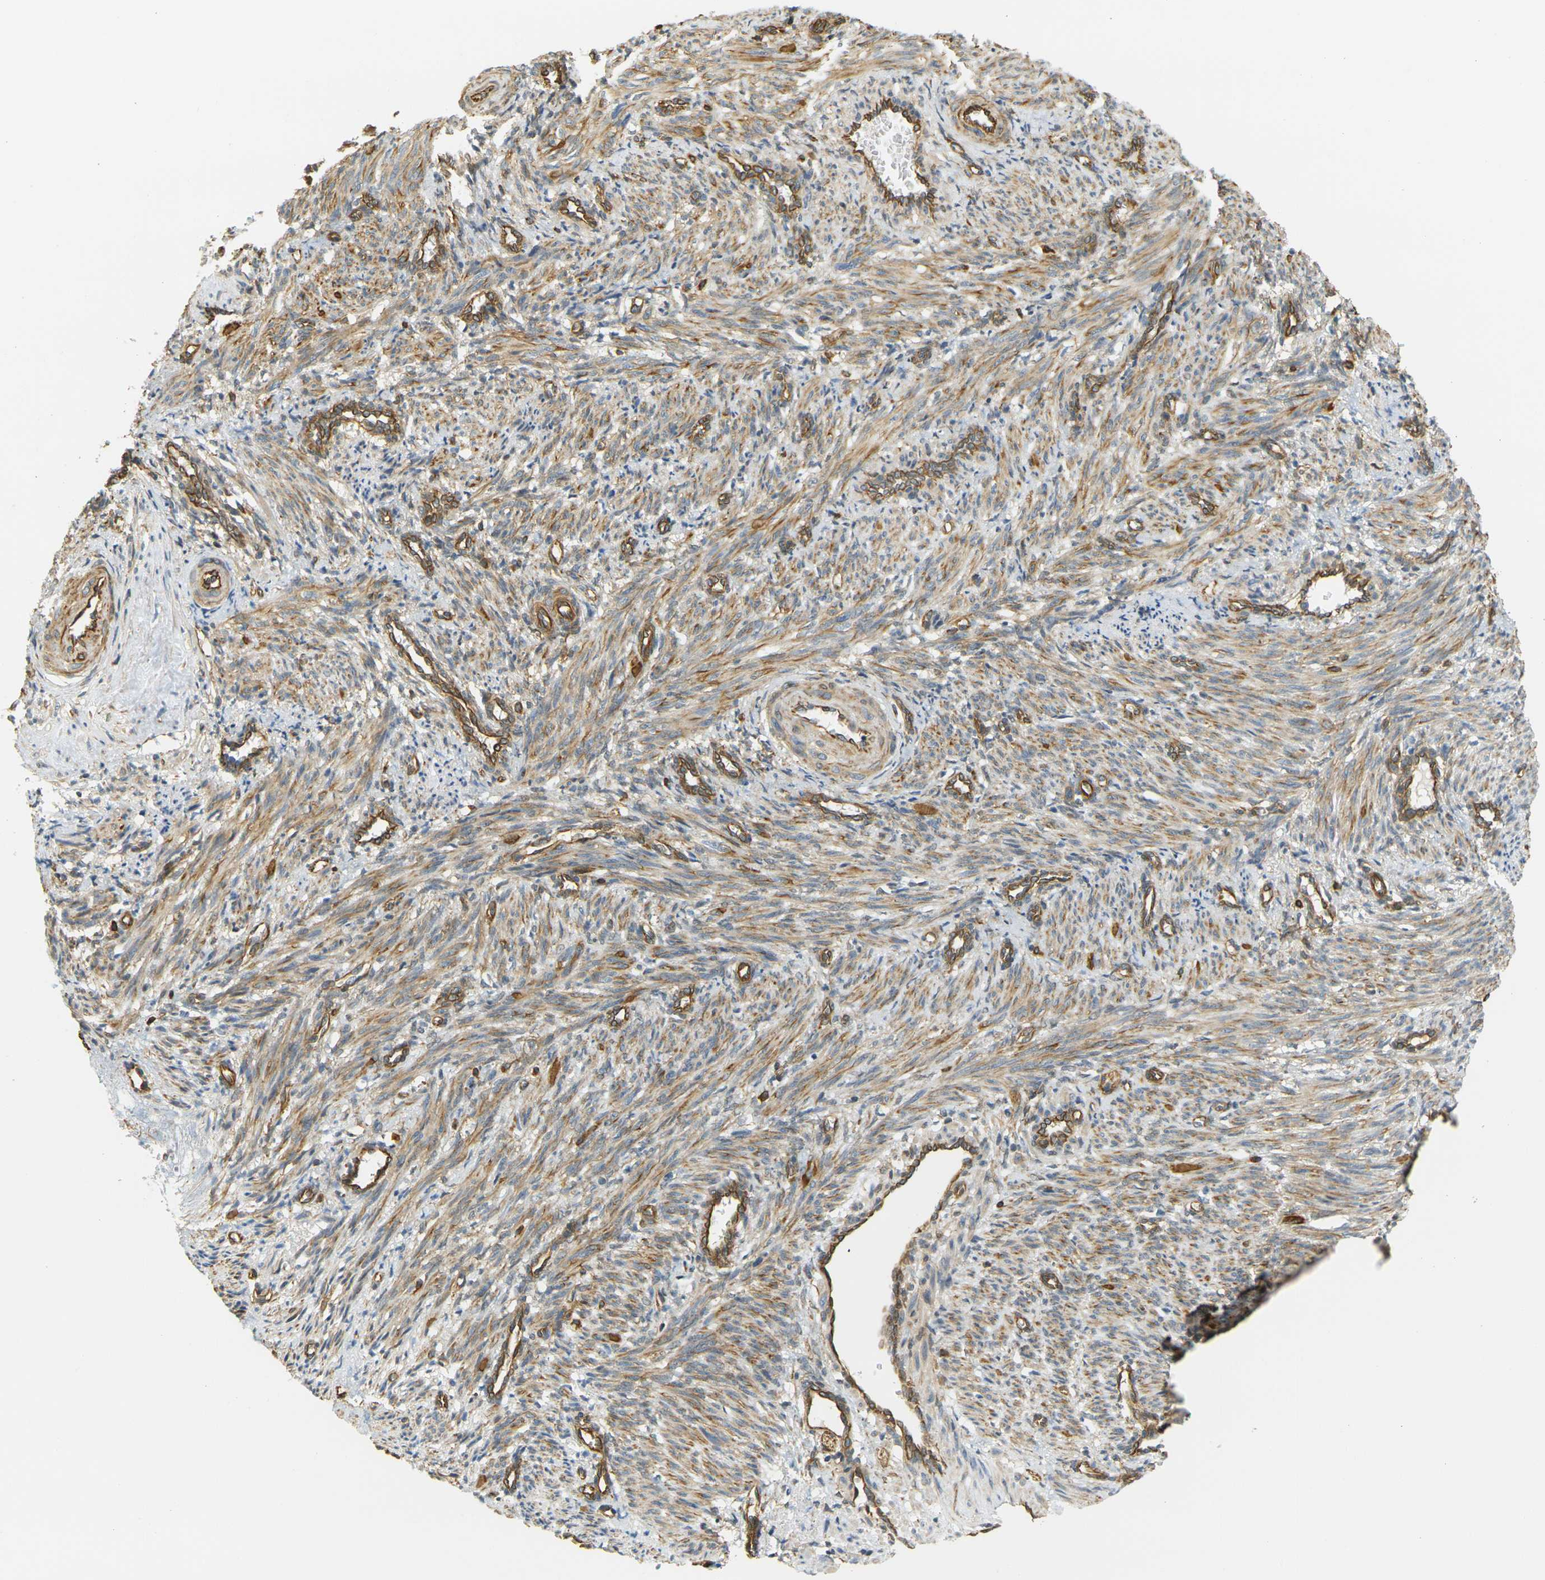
{"staining": {"intensity": "moderate", "quantity": ">75%", "location": "cytoplasmic/membranous"}, "tissue": "smooth muscle", "cell_type": "Smooth muscle cells", "image_type": "normal", "snomed": [{"axis": "morphology", "description": "Normal tissue, NOS"}, {"axis": "topography", "description": "Endometrium"}], "caption": "Immunohistochemistry (IHC) micrograph of benign smooth muscle: smooth muscle stained using IHC displays medium levels of moderate protein expression localized specifically in the cytoplasmic/membranous of smooth muscle cells, appearing as a cytoplasmic/membranous brown color.", "gene": "CYTH3", "patient": {"sex": "female", "age": 33}}